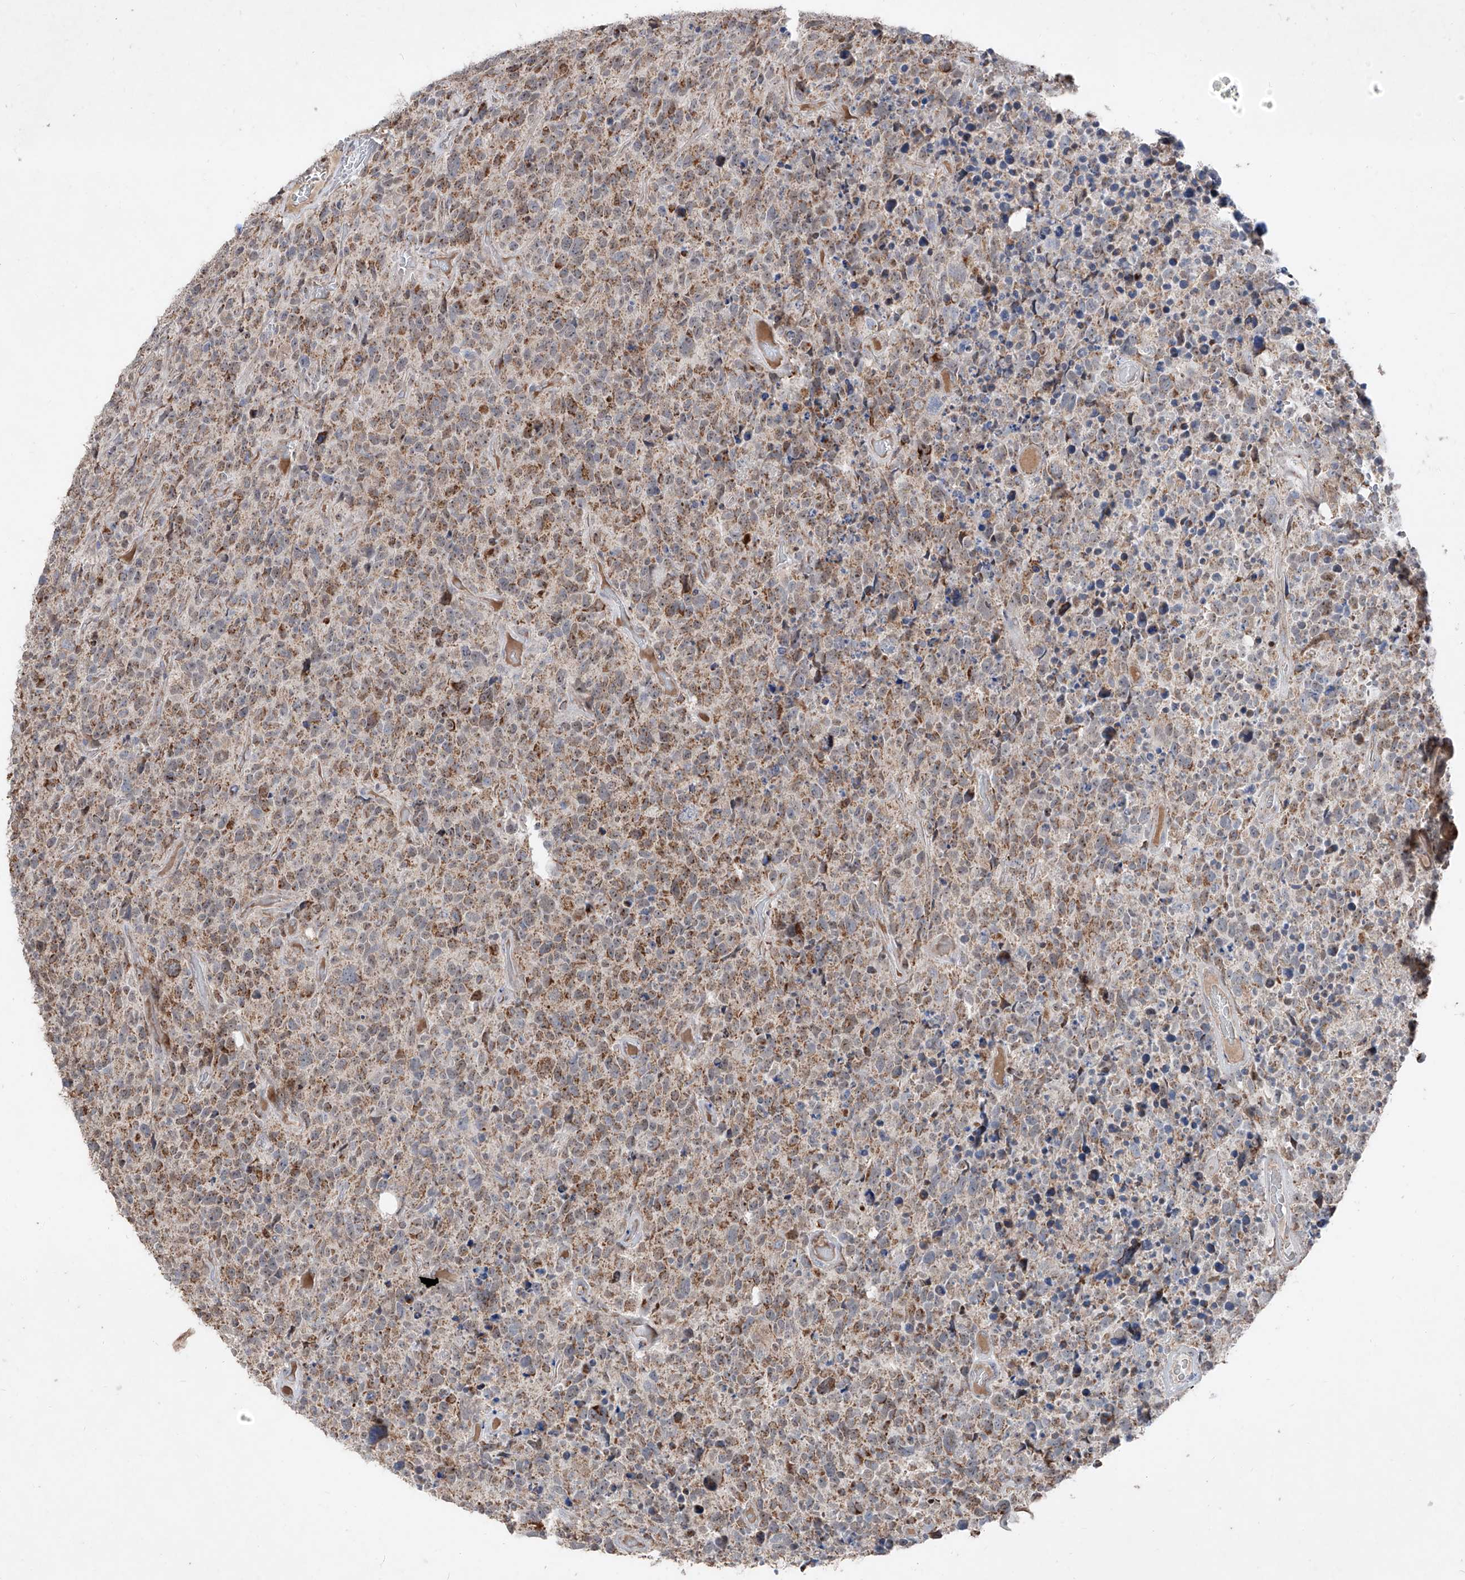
{"staining": {"intensity": "moderate", "quantity": "25%-75%", "location": "cytoplasmic/membranous"}, "tissue": "glioma", "cell_type": "Tumor cells", "image_type": "cancer", "snomed": [{"axis": "morphology", "description": "Glioma, malignant, High grade"}, {"axis": "topography", "description": "Brain"}], "caption": "About 25%-75% of tumor cells in malignant glioma (high-grade) demonstrate moderate cytoplasmic/membranous protein positivity as visualized by brown immunohistochemical staining.", "gene": "NDUFB3", "patient": {"sex": "male", "age": 69}}